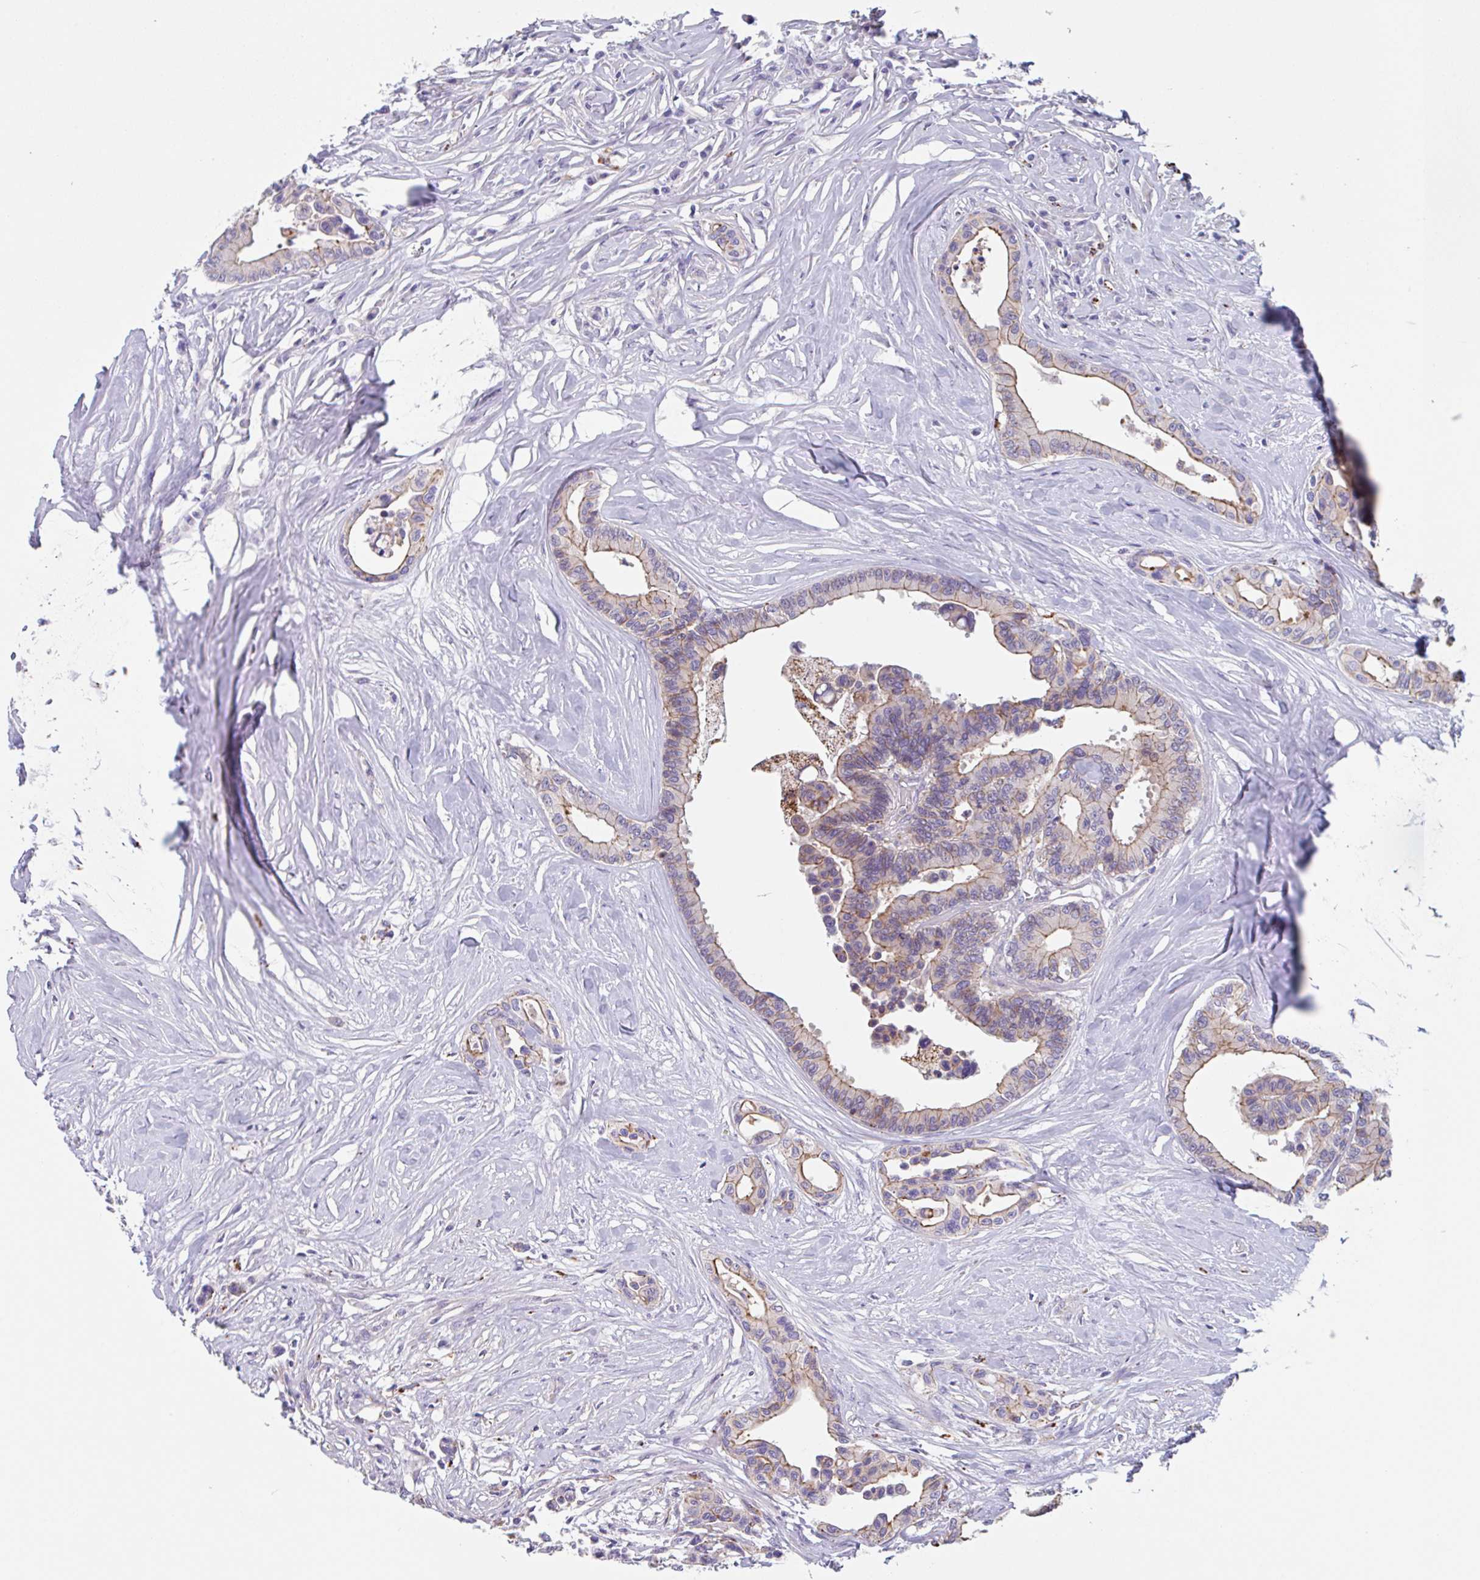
{"staining": {"intensity": "moderate", "quantity": "25%-75%", "location": "cytoplasmic/membranous"}, "tissue": "colorectal cancer", "cell_type": "Tumor cells", "image_type": "cancer", "snomed": [{"axis": "morphology", "description": "Normal tissue, NOS"}, {"axis": "morphology", "description": "Adenocarcinoma, NOS"}, {"axis": "topography", "description": "Colon"}], "caption": "An IHC histopathology image of tumor tissue is shown. Protein staining in brown shows moderate cytoplasmic/membranous positivity in adenocarcinoma (colorectal) within tumor cells.", "gene": "LENG9", "patient": {"sex": "male", "age": 82}}